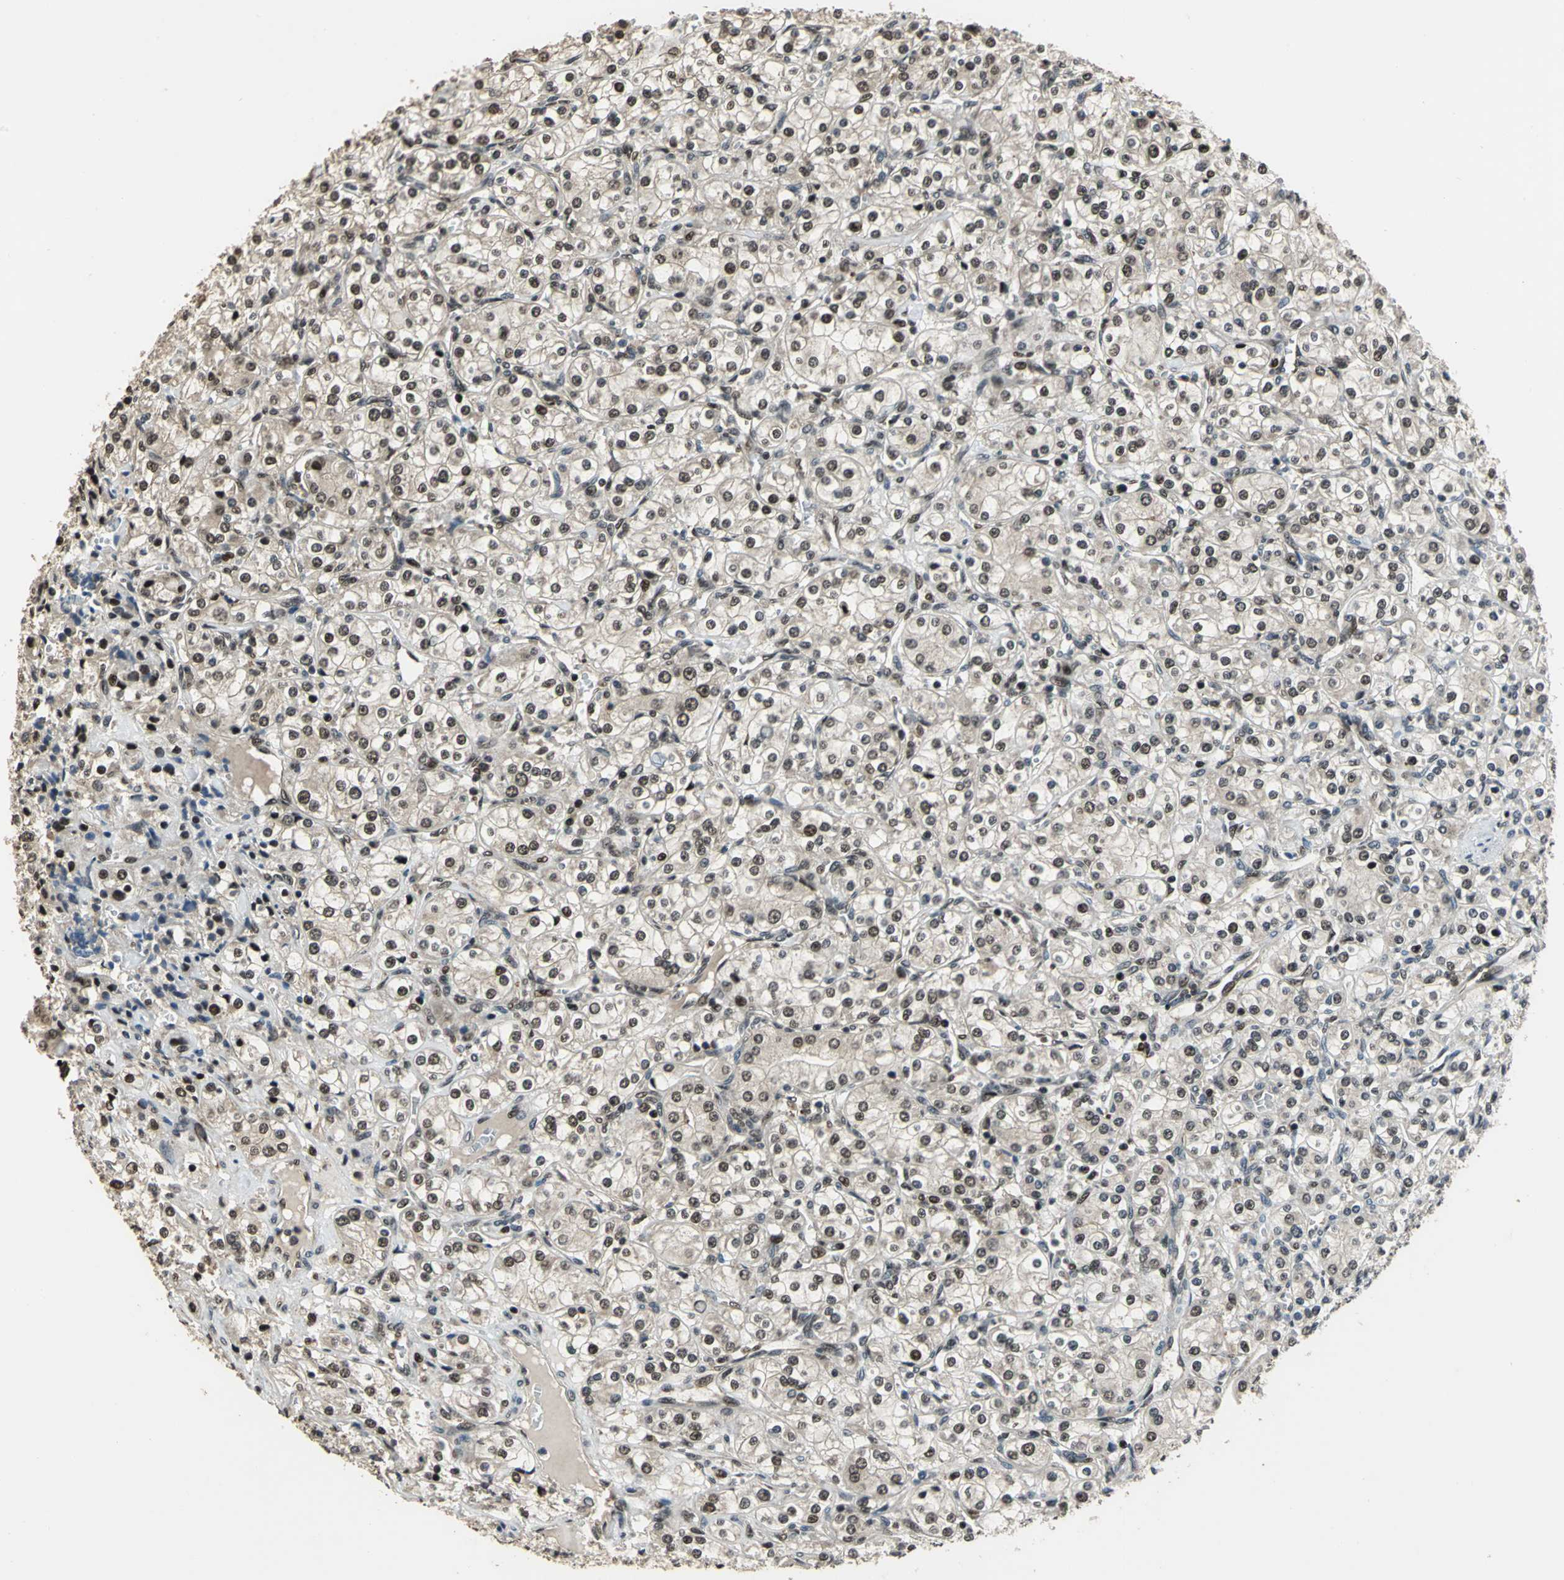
{"staining": {"intensity": "weak", "quantity": ">75%", "location": "nuclear"}, "tissue": "renal cancer", "cell_type": "Tumor cells", "image_type": "cancer", "snomed": [{"axis": "morphology", "description": "Adenocarcinoma, NOS"}, {"axis": "topography", "description": "Kidney"}], "caption": "Renal cancer was stained to show a protein in brown. There is low levels of weak nuclear positivity in approximately >75% of tumor cells. (DAB IHC, brown staining for protein, blue staining for nuclei).", "gene": "MIS18BP1", "patient": {"sex": "male", "age": 77}}